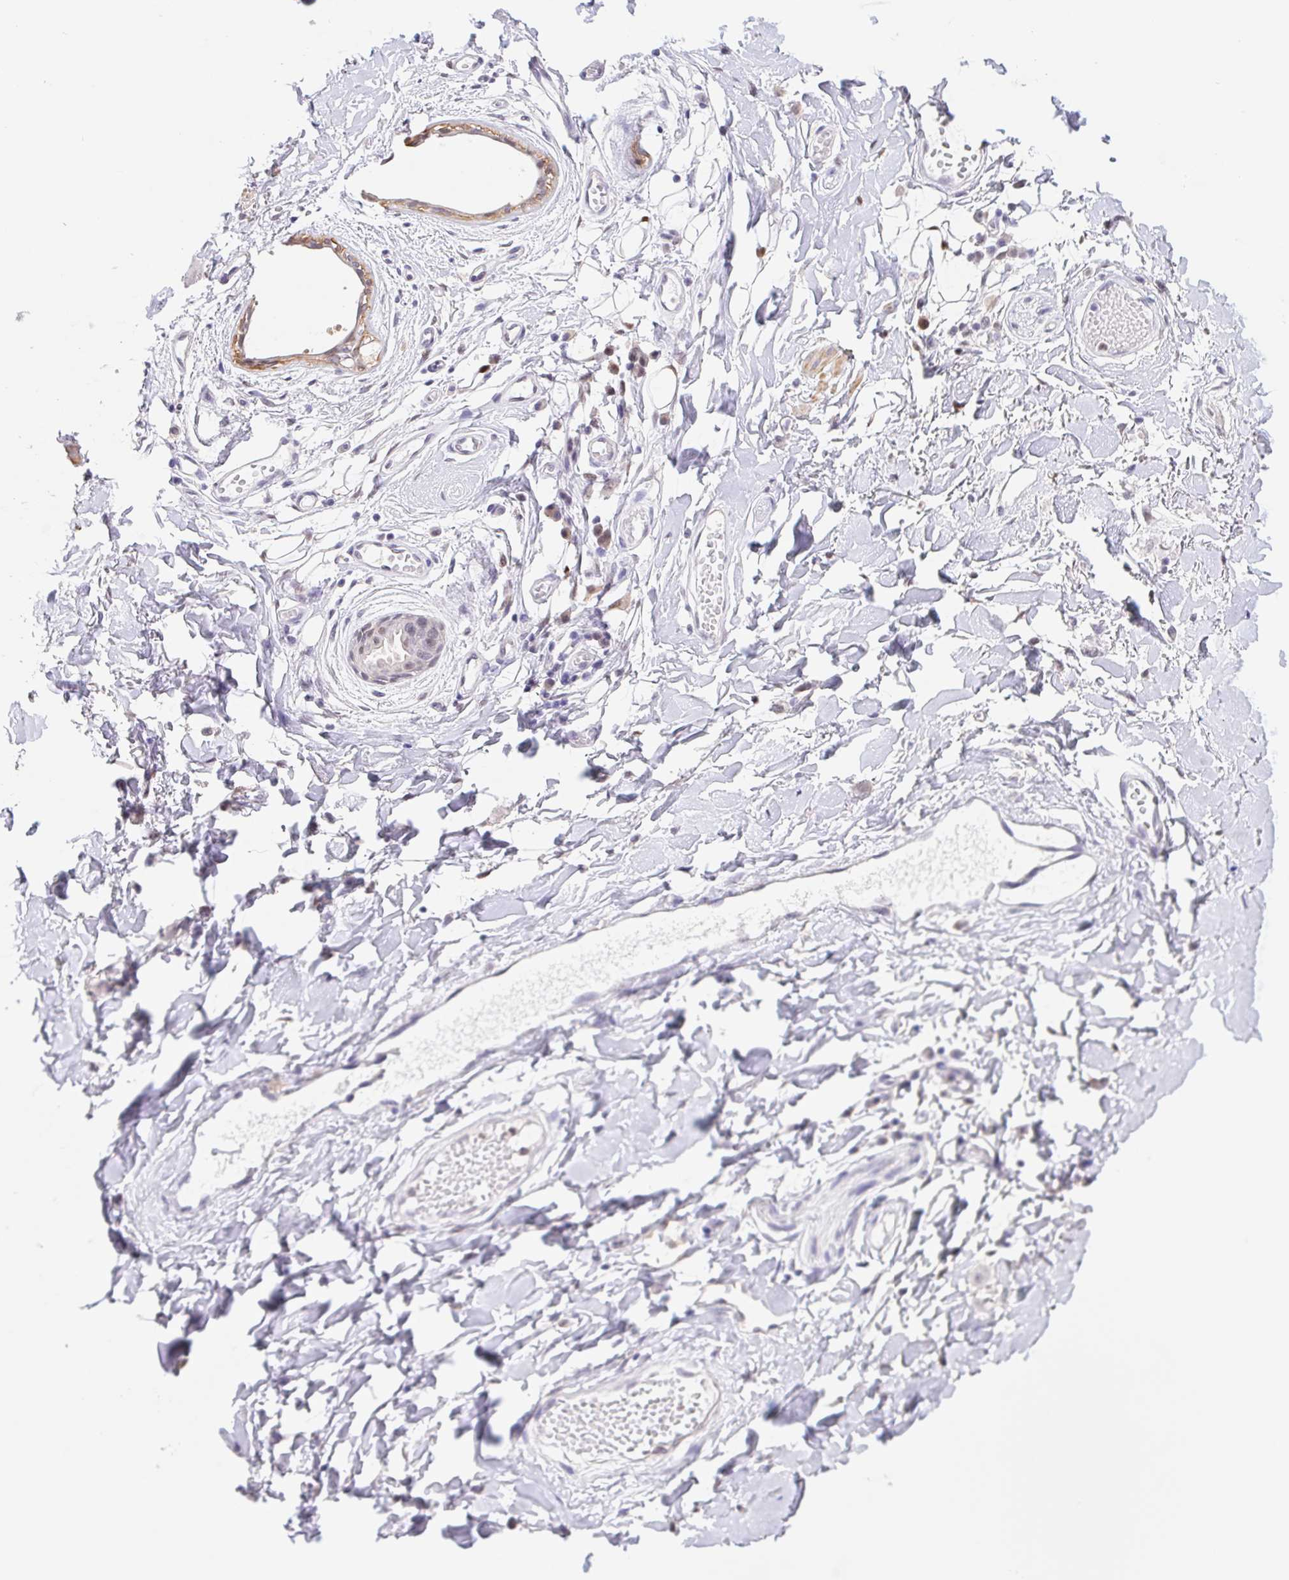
{"staining": {"intensity": "negative", "quantity": "none", "location": "none"}, "tissue": "adipose tissue", "cell_type": "Adipocytes", "image_type": "normal", "snomed": [{"axis": "morphology", "description": "Normal tissue, NOS"}, {"axis": "topography", "description": "Anal"}, {"axis": "topography", "description": "Peripheral nerve tissue"}], "caption": "DAB immunohistochemical staining of normal adipose tissue reveals no significant expression in adipocytes. The staining was performed using DAB (3,3'-diaminobenzidine) to visualize the protein expression in brown, while the nuclei were stained in blue with hematoxylin (Magnification: 20x).", "gene": "L3MBTL4", "patient": {"sex": "male", "age": 78}}